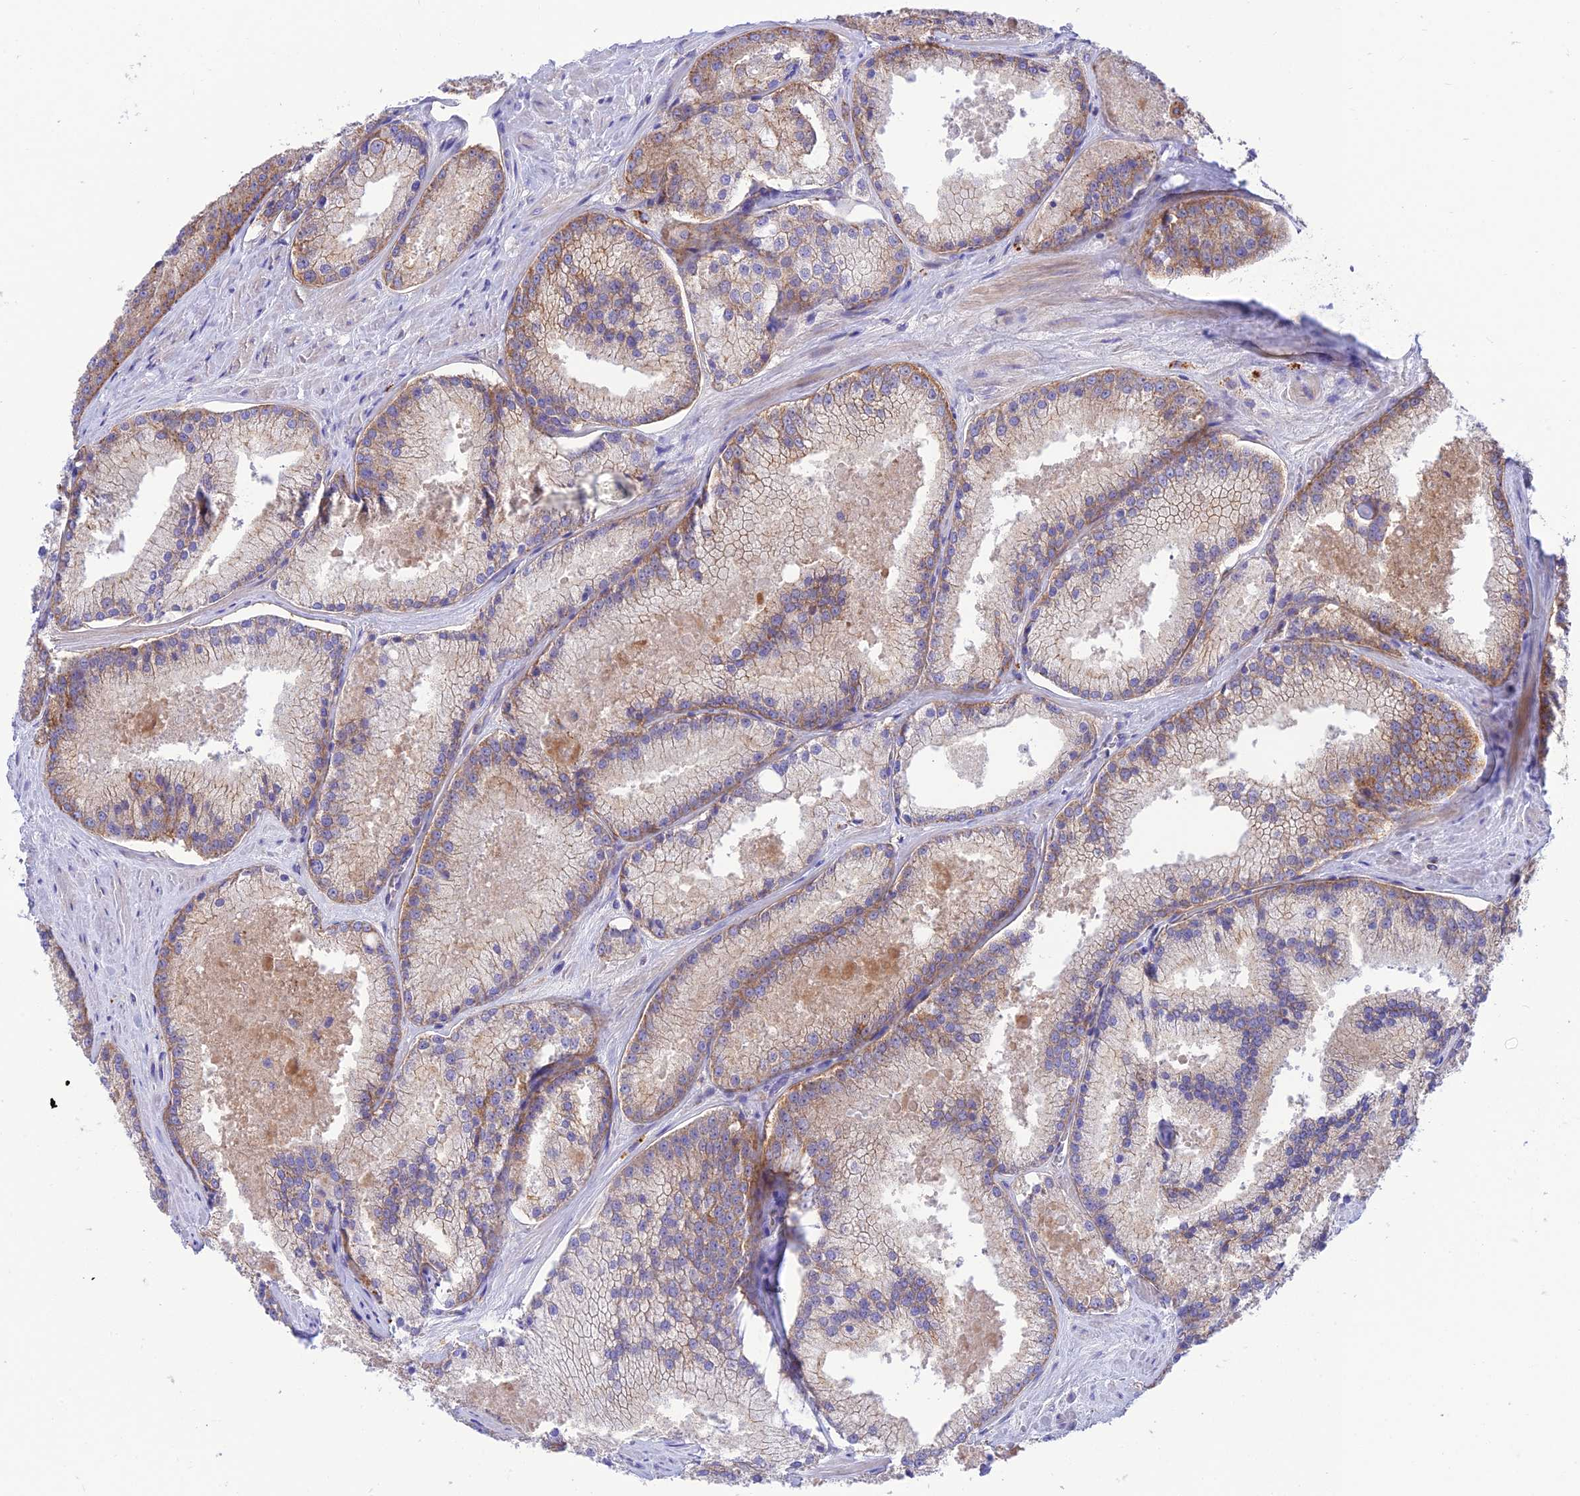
{"staining": {"intensity": "moderate", "quantity": "25%-75%", "location": "cytoplasmic/membranous"}, "tissue": "prostate cancer", "cell_type": "Tumor cells", "image_type": "cancer", "snomed": [{"axis": "morphology", "description": "Adenocarcinoma, High grade"}, {"axis": "topography", "description": "Prostate"}], "caption": "Immunohistochemical staining of prostate adenocarcinoma (high-grade) shows moderate cytoplasmic/membranous protein positivity in about 25%-75% of tumor cells.", "gene": "CCDC157", "patient": {"sex": "male", "age": 61}}